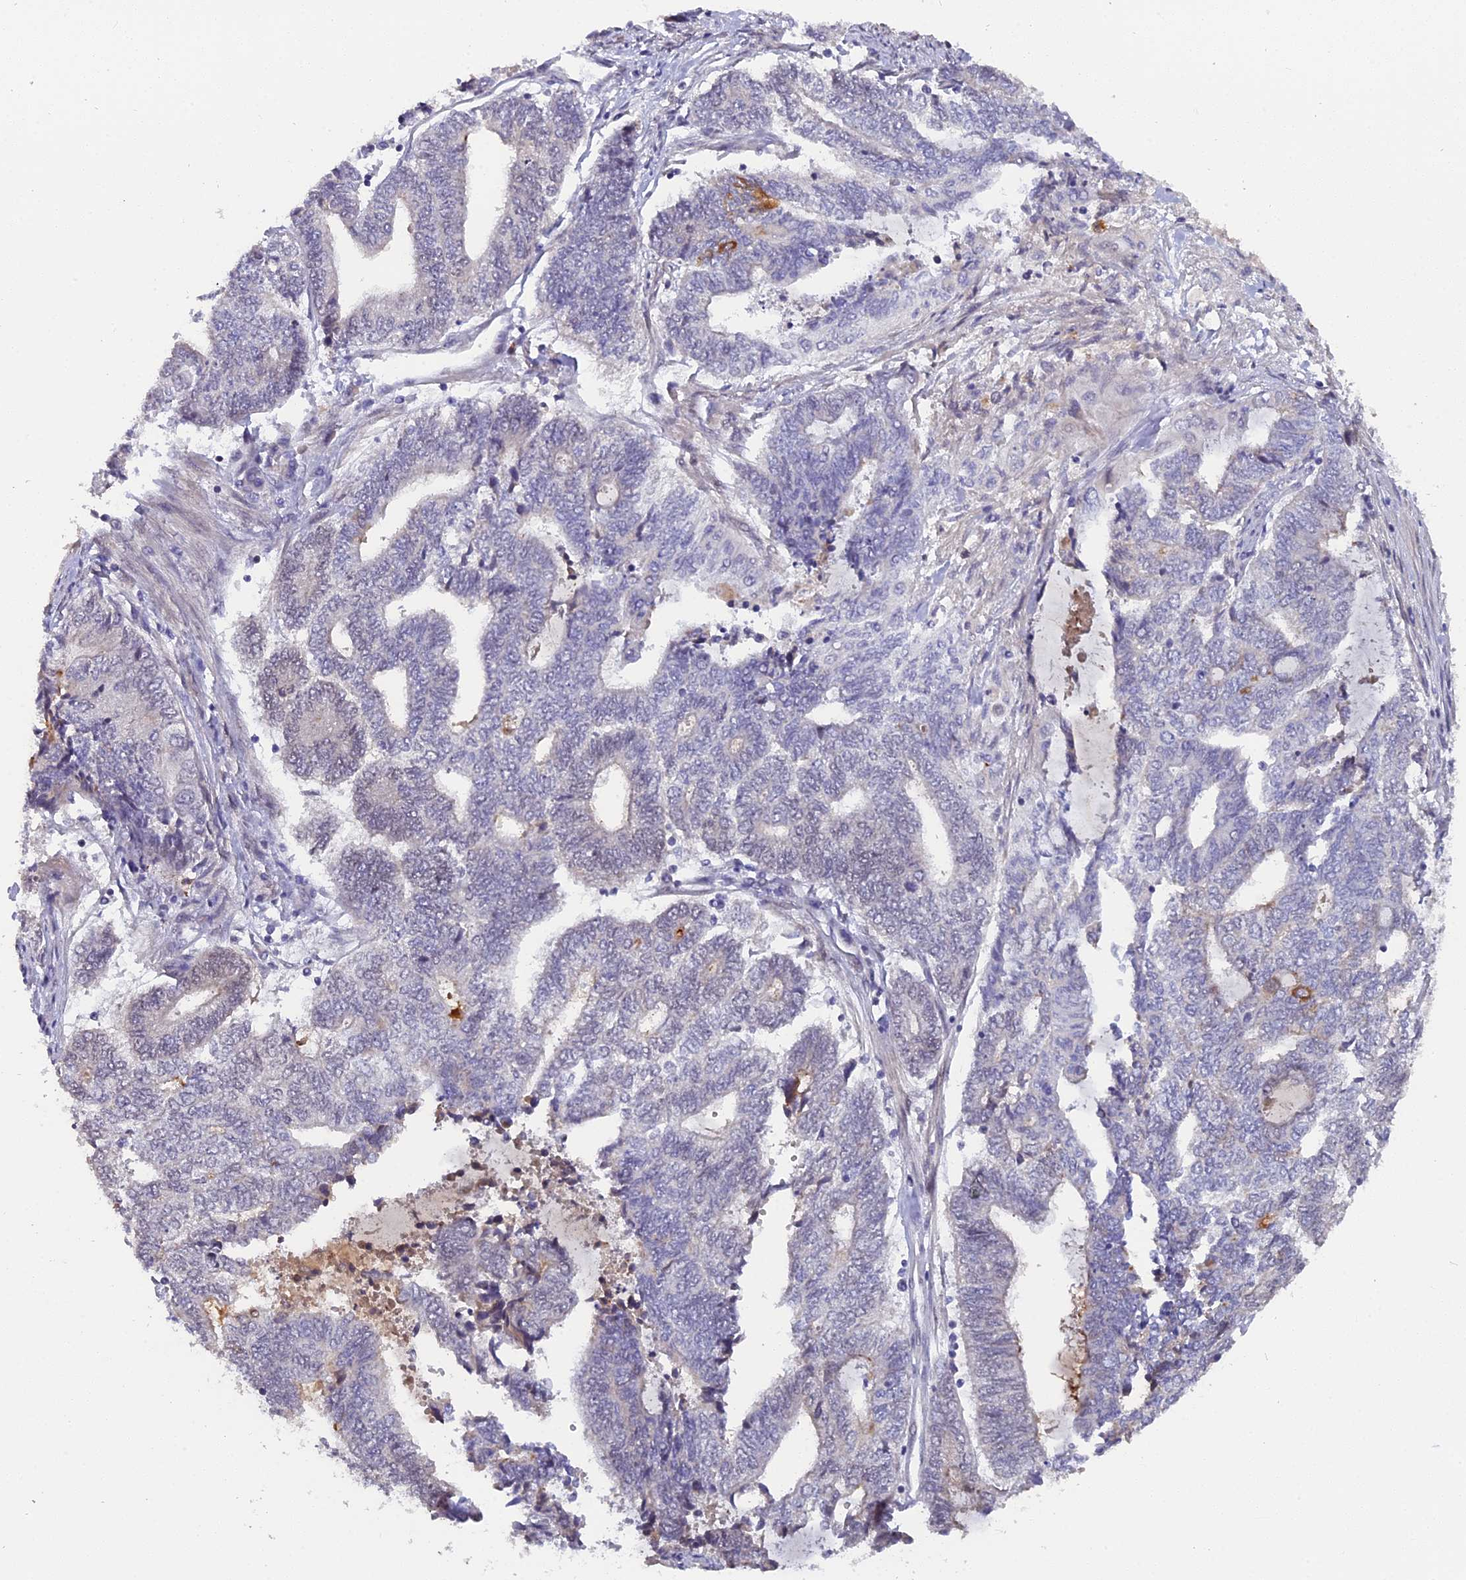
{"staining": {"intensity": "negative", "quantity": "none", "location": "none"}, "tissue": "endometrial cancer", "cell_type": "Tumor cells", "image_type": "cancer", "snomed": [{"axis": "morphology", "description": "Adenocarcinoma, NOS"}, {"axis": "topography", "description": "Uterus"}, {"axis": "topography", "description": "Endometrium"}], "caption": "This is an immunohistochemistry (IHC) photomicrograph of human endometrial cancer (adenocarcinoma). There is no expression in tumor cells.", "gene": "PYGO1", "patient": {"sex": "female", "age": 70}}